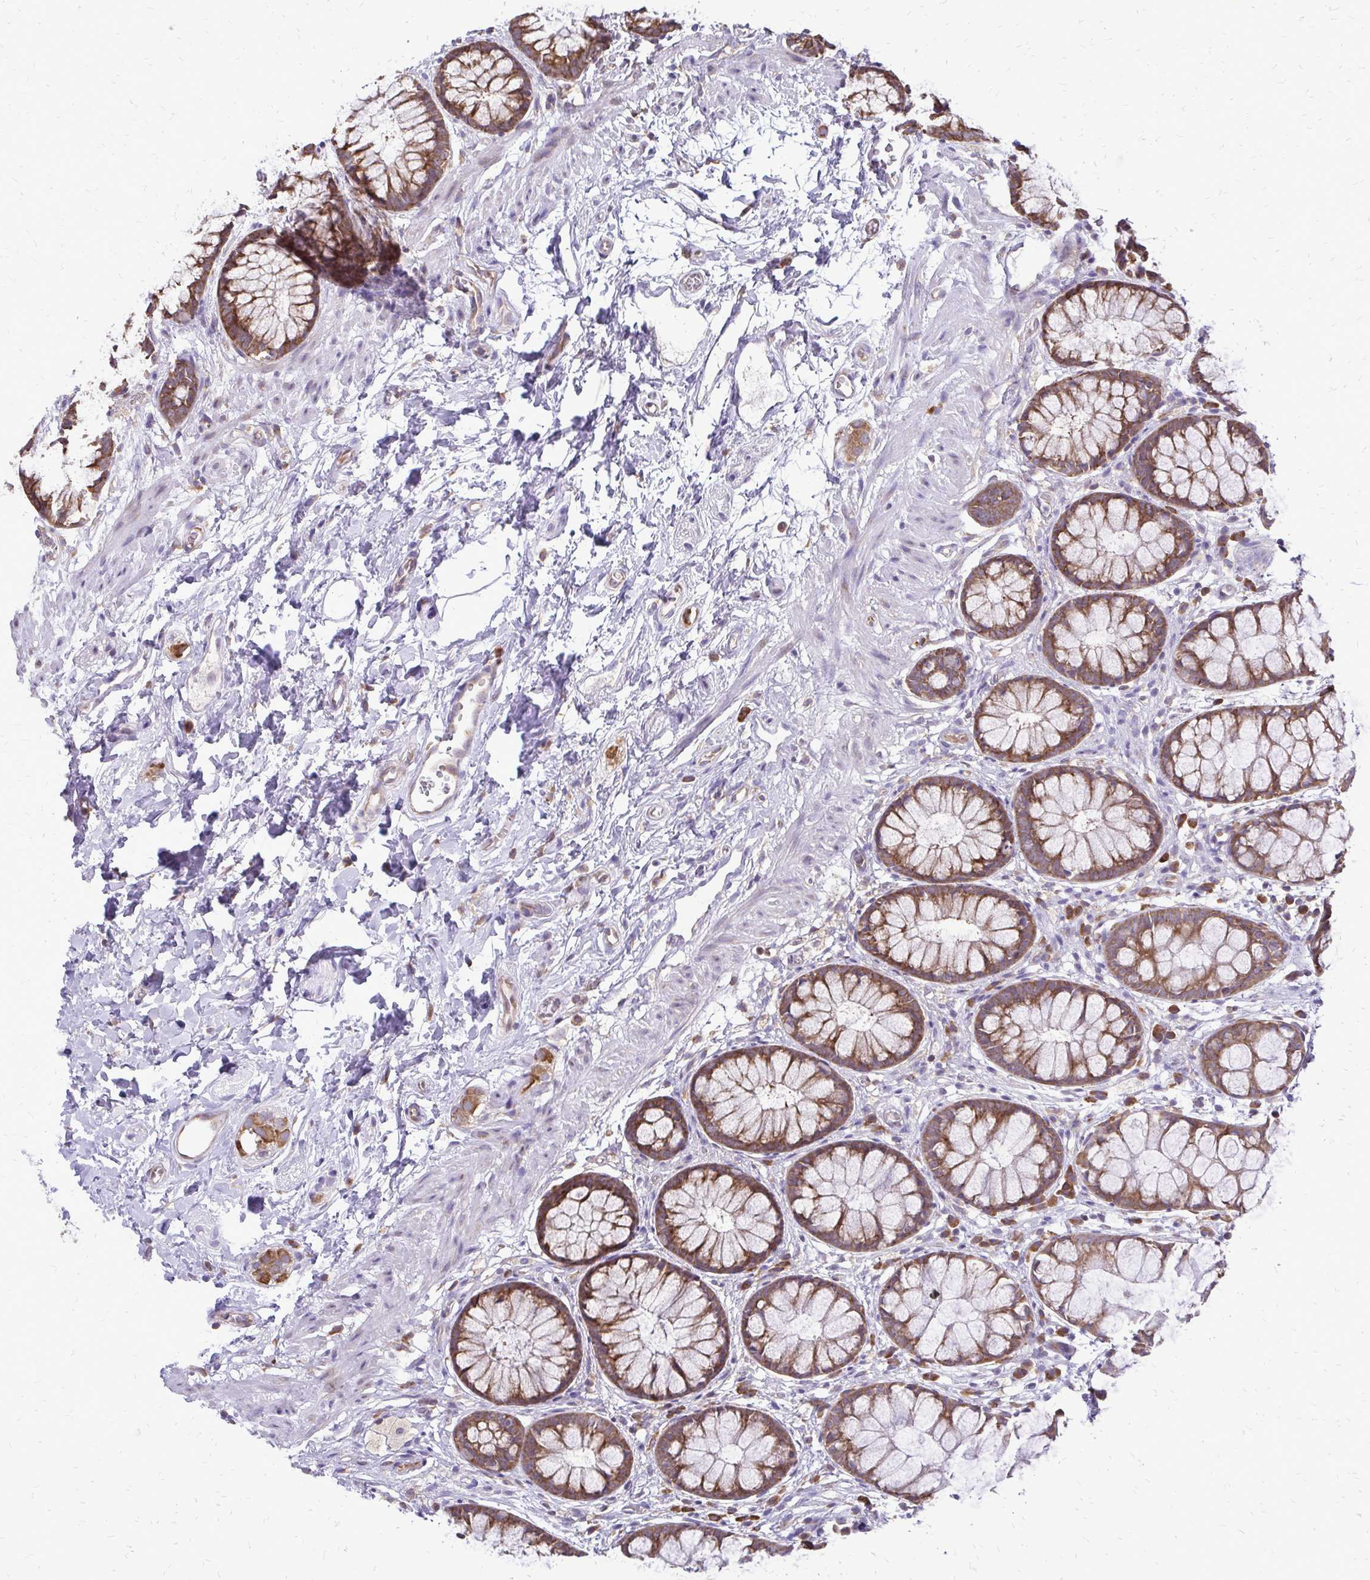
{"staining": {"intensity": "moderate", "quantity": ">75%", "location": "cytoplasmic/membranous"}, "tissue": "rectum", "cell_type": "Glandular cells", "image_type": "normal", "snomed": [{"axis": "morphology", "description": "Normal tissue, NOS"}, {"axis": "topography", "description": "Rectum"}], "caption": "The histopathology image exhibits a brown stain indicating the presence of a protein in the cytoplasmic/membranous of glandular cells in rectum. The staining is performed using DAB (3,3'-diaminobenzidine) brown chromogen to label protein expression. The nuclei are counter-stained blue using hematoxylin.", "gene": "RPS3", "patient": {"sex": "female", "age": 62}}